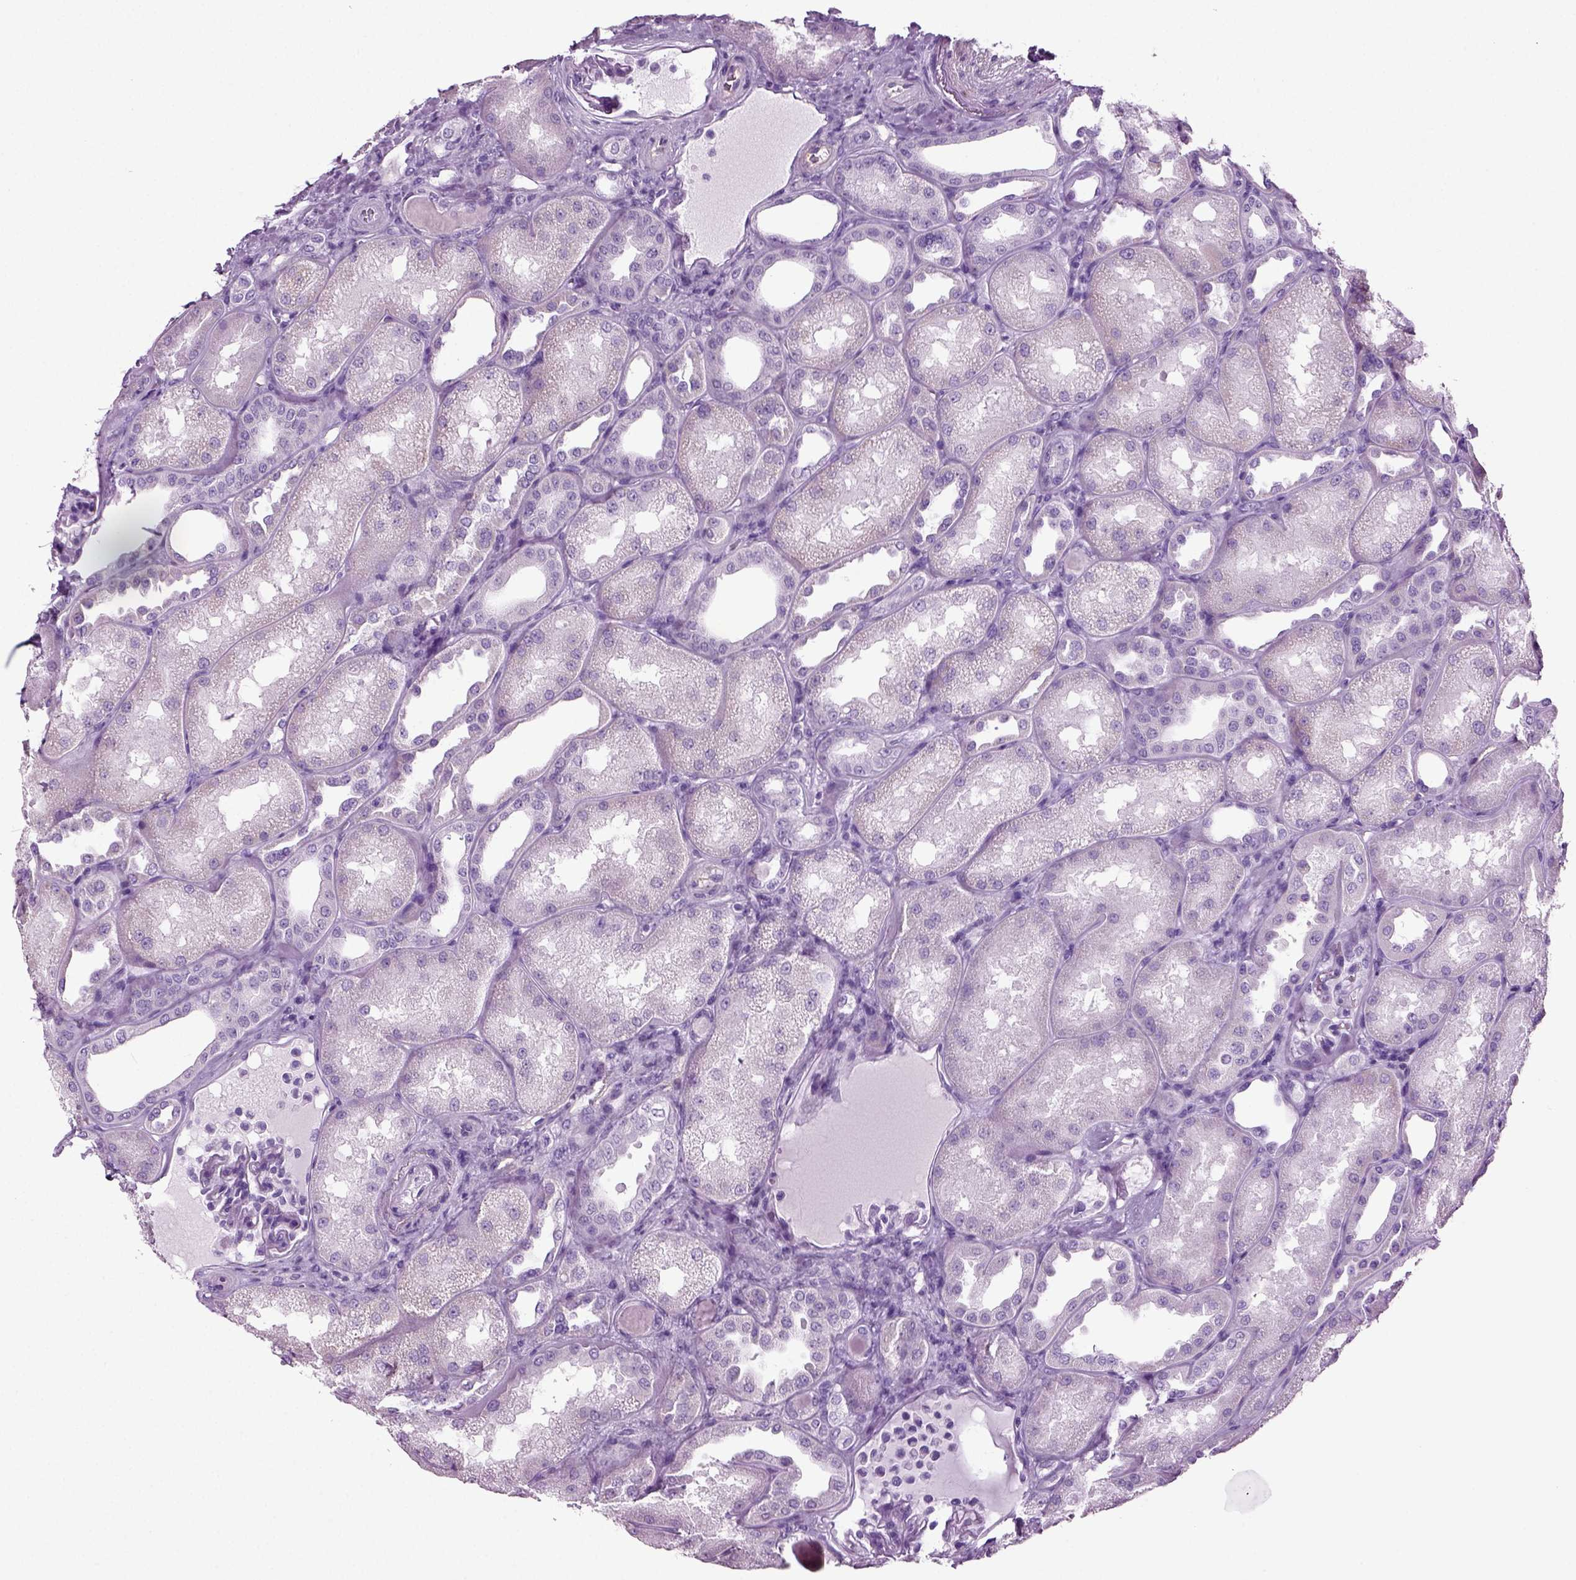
{"staining": {"intensity": "negative", "quantity": "none", "location": "none"}, "tissue": "kidney", "cell_type": "Cells in glomeruli", "image_type": "normal", "snomed": [{"axis": "morphology", "description": "Normal tissue, NOS"}, {"axis": "topography", "description": "Kidney"}], "caption": "The immunohistochemistry (IHC) micrograph has no significant staining in cells in glomeruli of kidney. Nuclei are stained in blue.", "gene": "CD109", "patient": {"sex": "male", "age": 61}}